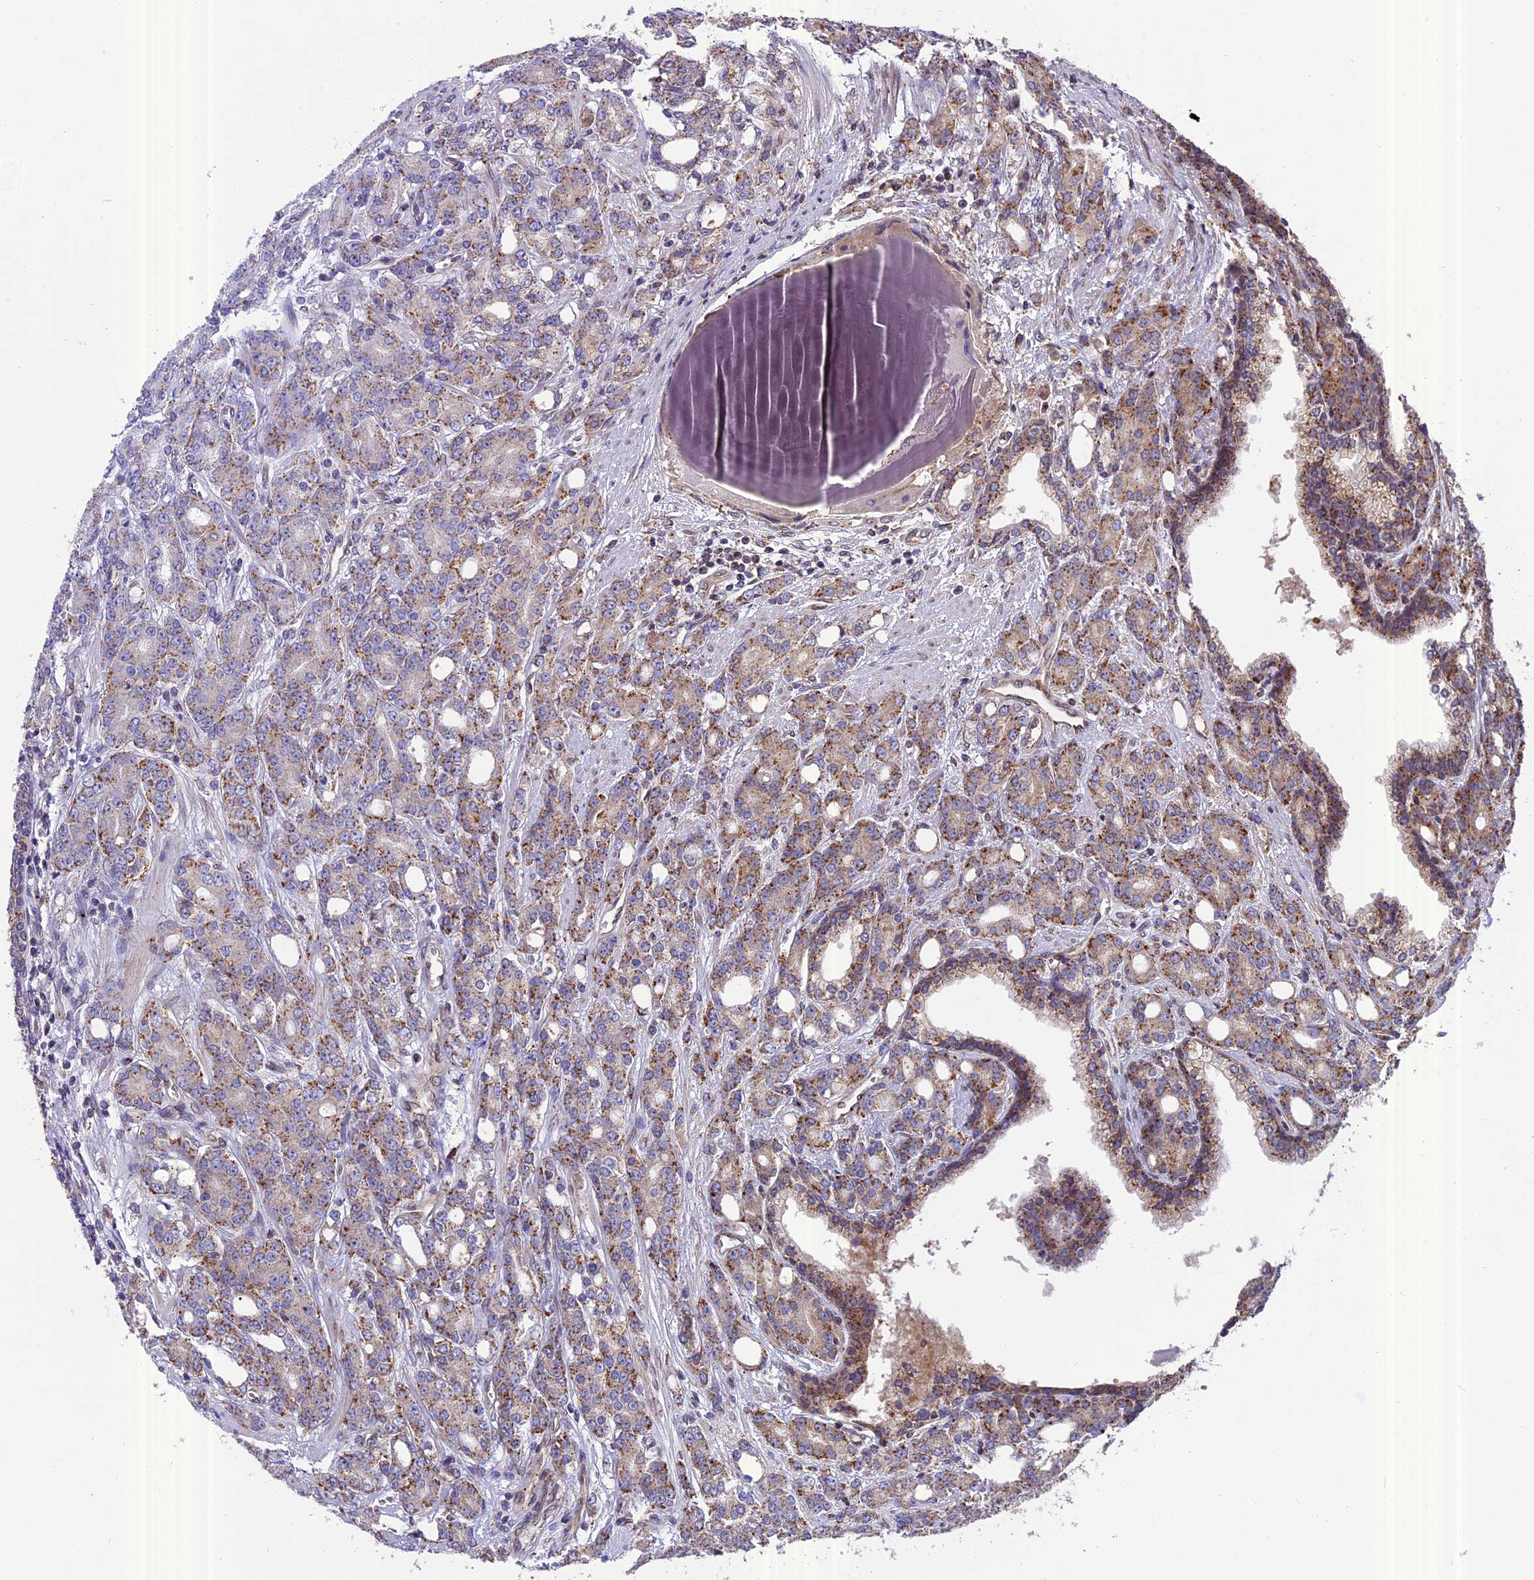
{"staining": {"intensity": "moderate", "quantity": ">75%", "location": "cytoplasmic/membranous"}, "tissue": "prostate cancer", "cell_type": "Tumor cells", "image_type": "cancer", "snomed": [{"axis": "morphology", "description": "Adenocarcinoma, High grade"}, {"axis": "topography", "description": "Prostate"}], "caption": "Immunohistochemical staining of prostate cancer (high-grade adenocarcinoma) exhibits medium levels of moderate cytoplasmic/membranous protein positivity in about >75% of tumor cells.", "gene": "CHMP2A", "patient": {"sex": "male", "age": 62}}